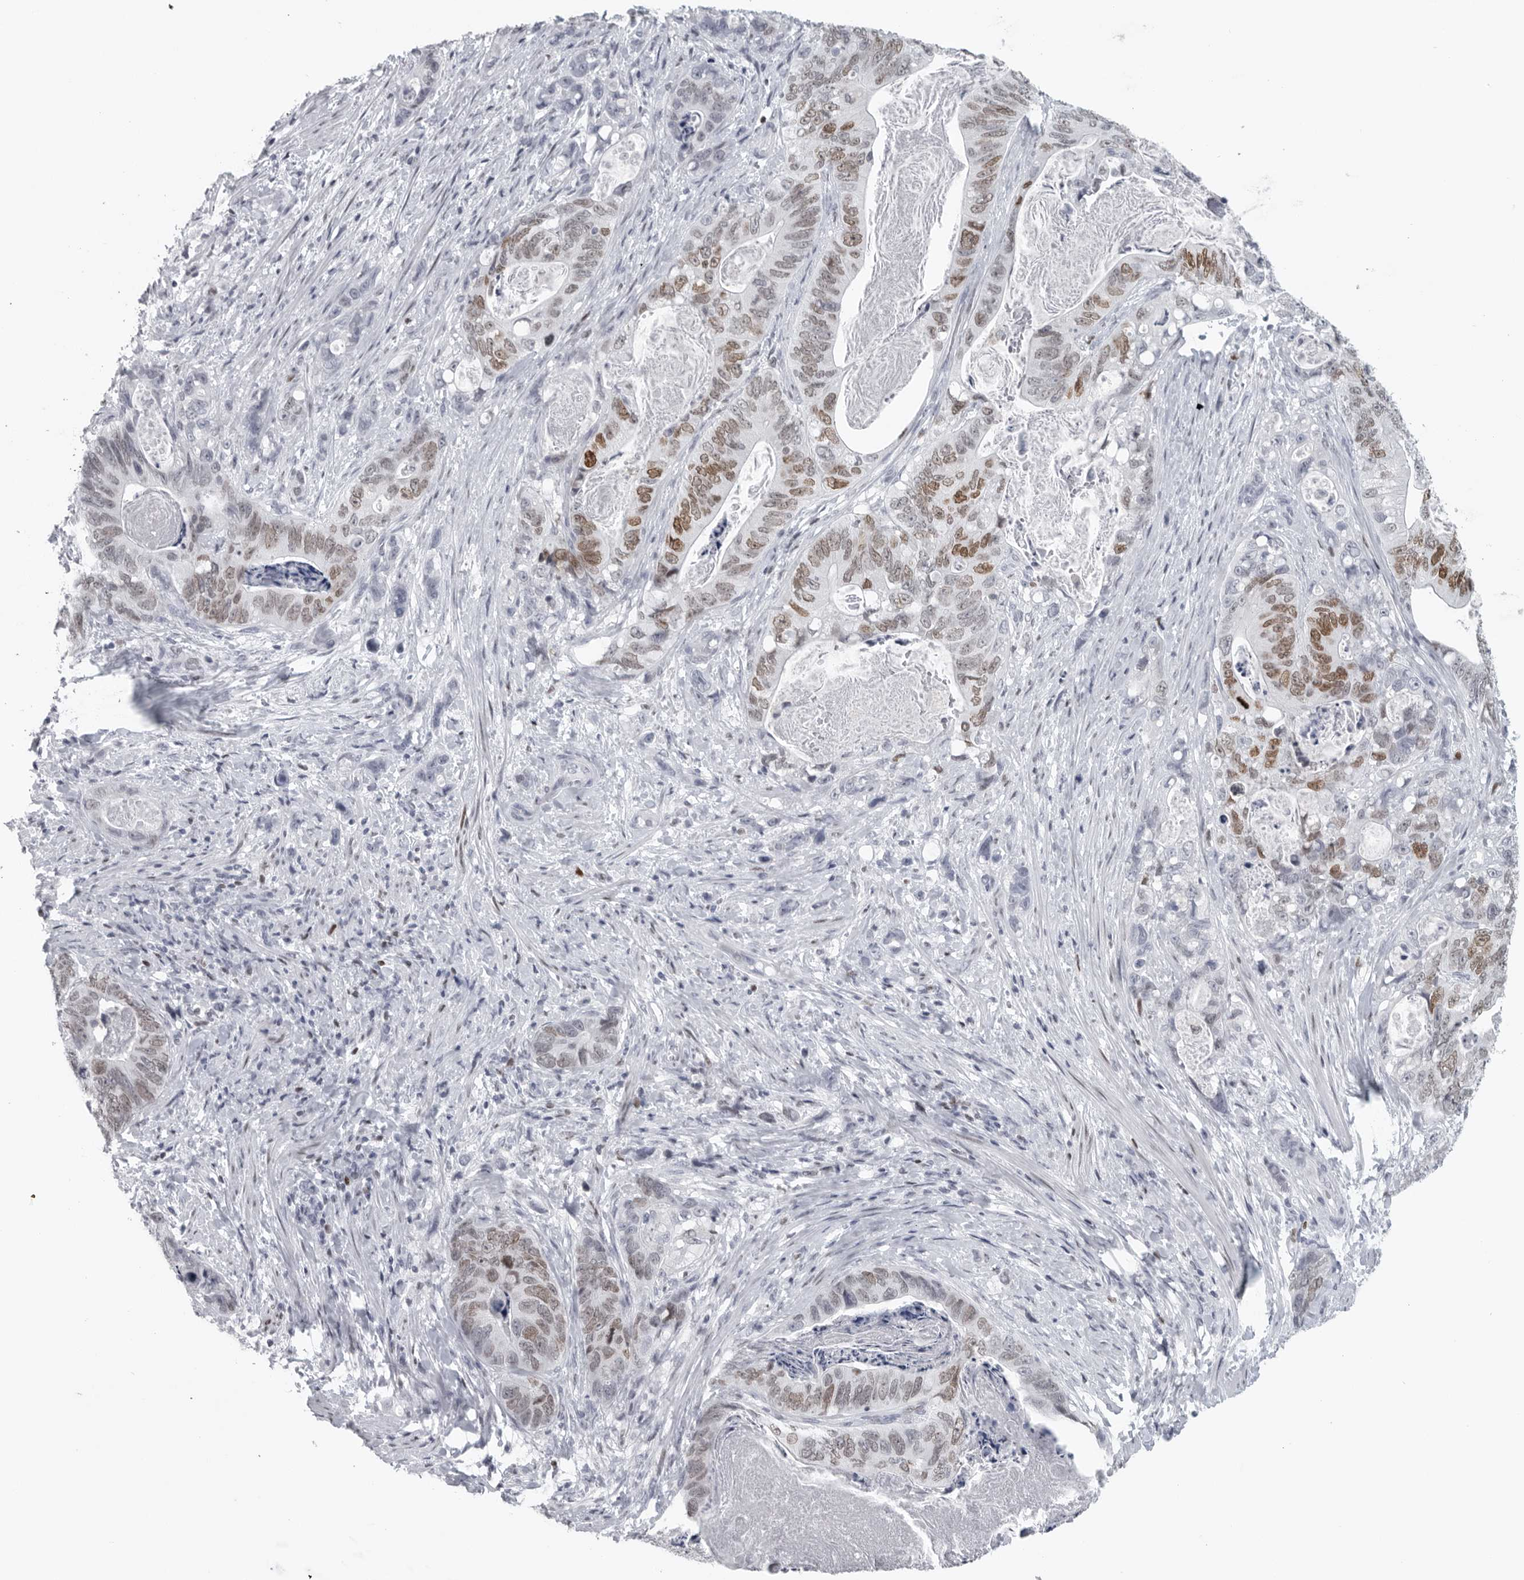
{"staining": {"intensity": "moderate", "quantity": "25%-75%", "location": "nuclear"}, "tissue": "stomach cancer", "cell_type": "Tumor cells", "image_type": "cancer", "snomed": [{"axis": "morphology", "description": "Normal tissue, NOS"}, {"axis": "morphology", "description": "Adenocarcinoma, NOS"}, {"axis": "topography", "description": "Stomach"}], "caption": "IHC staining of stomach adenocarcinoma, which exhibits medium levels of moderate nuclear positivity in about 25%-75% of tumor cells indicating moderate nuclear protein positivity. The staining was performed using DAB (3,3'-diaminobenzidine) (brown) for protein detection and nuclei were counterstained in hematoxylin (blue).", "gene": "SATB2", "patient": {"sex": "female", "age": 89}}